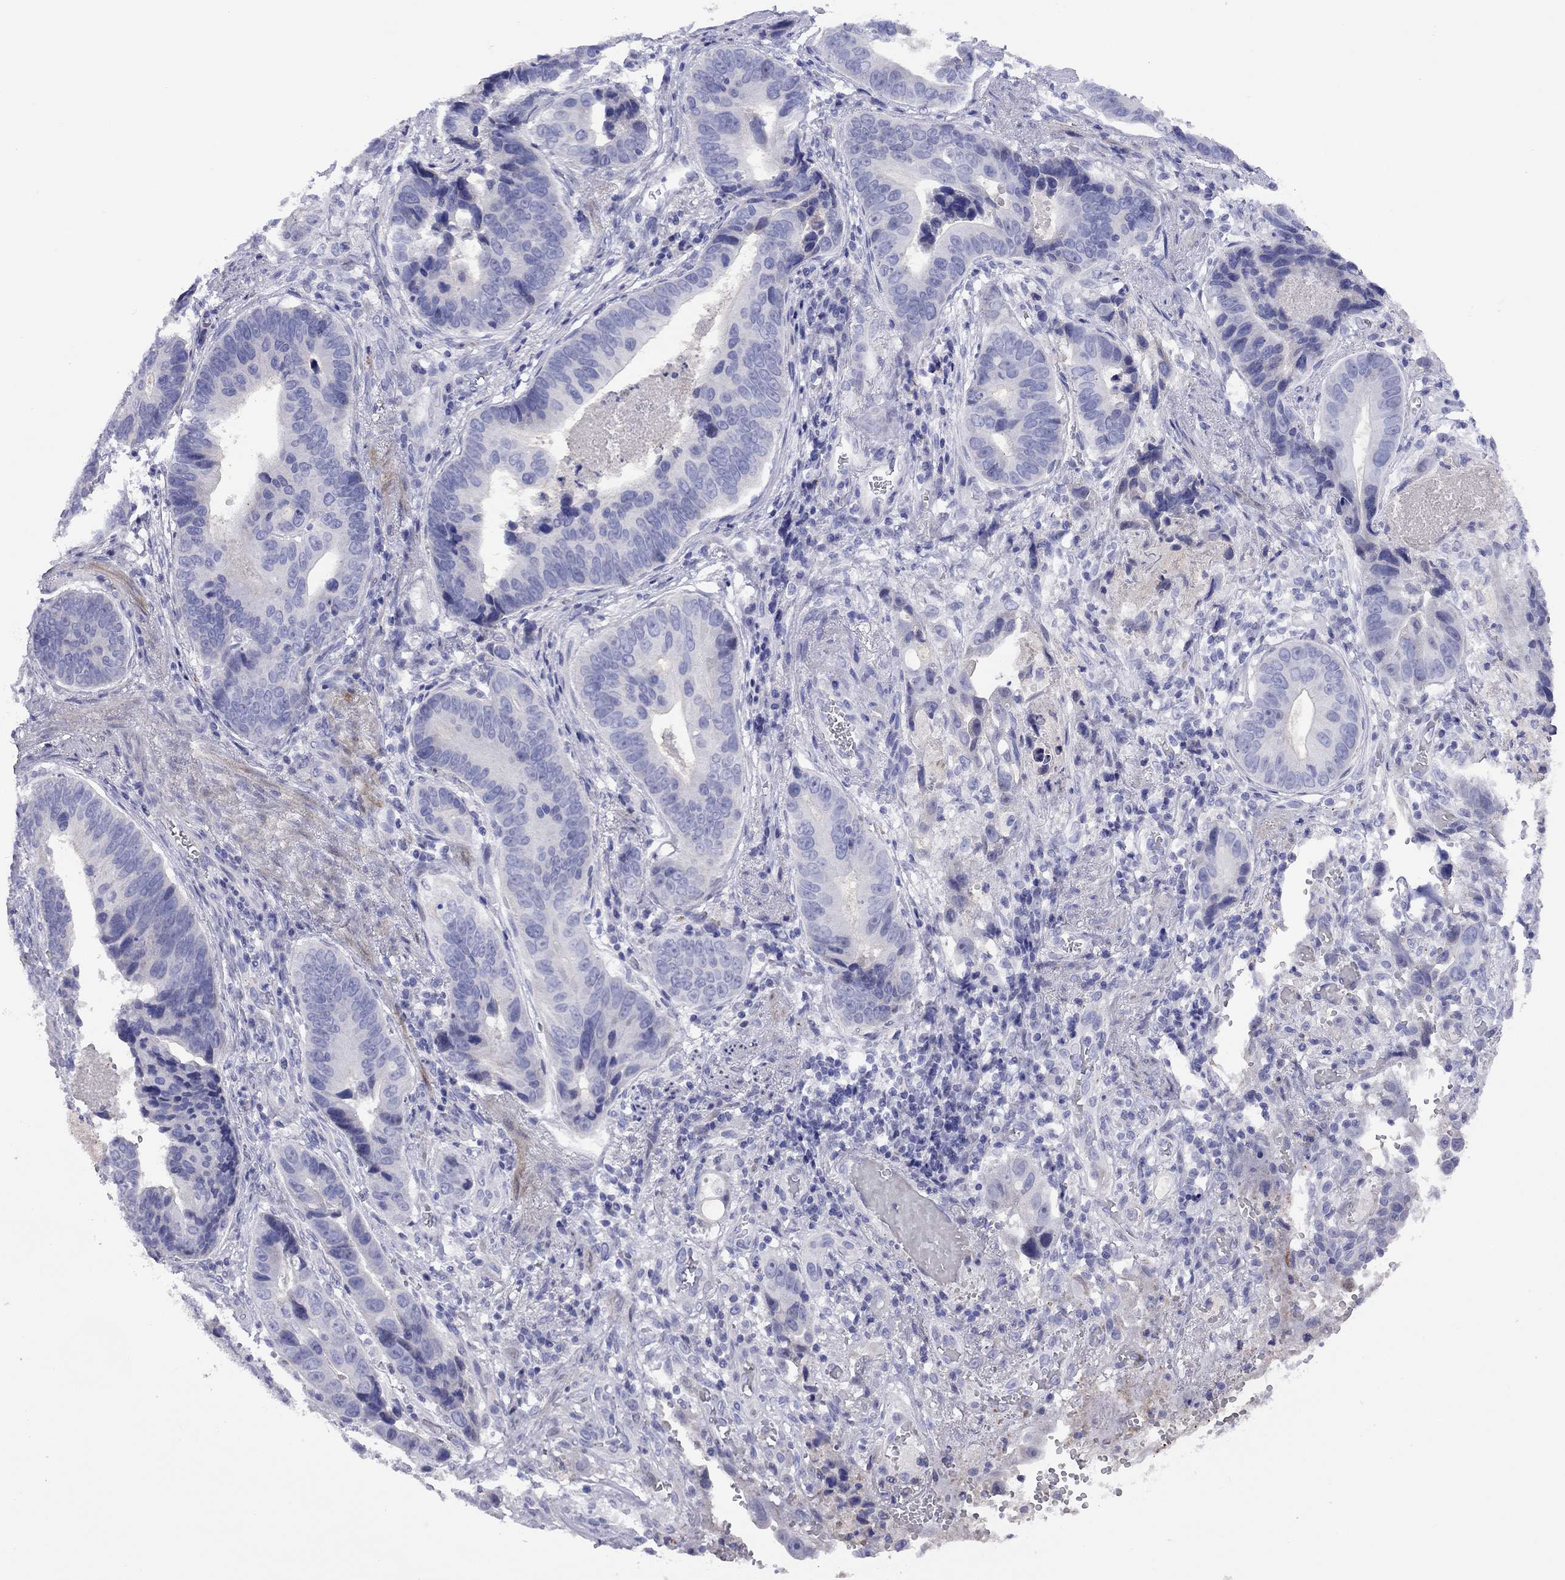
{"staining": {"intensity": "negative", "quantity": "none", "location": "none"}, "tissue": "stomach cancer", "cell_type": "Tumor cells", "image_type": "cancer", "snomed": [{"axis": "morphology", "description": "Adenocarcinoma, NOS"}, {"axis": "topography", "description": "Stomach"}], "caption": "The photomicrograph exhibits no significant staining in tumor cells of adenocarcinoma (stomach).", "gene": "CMYA5", "patient": {"sex": "male", "age": 84}}